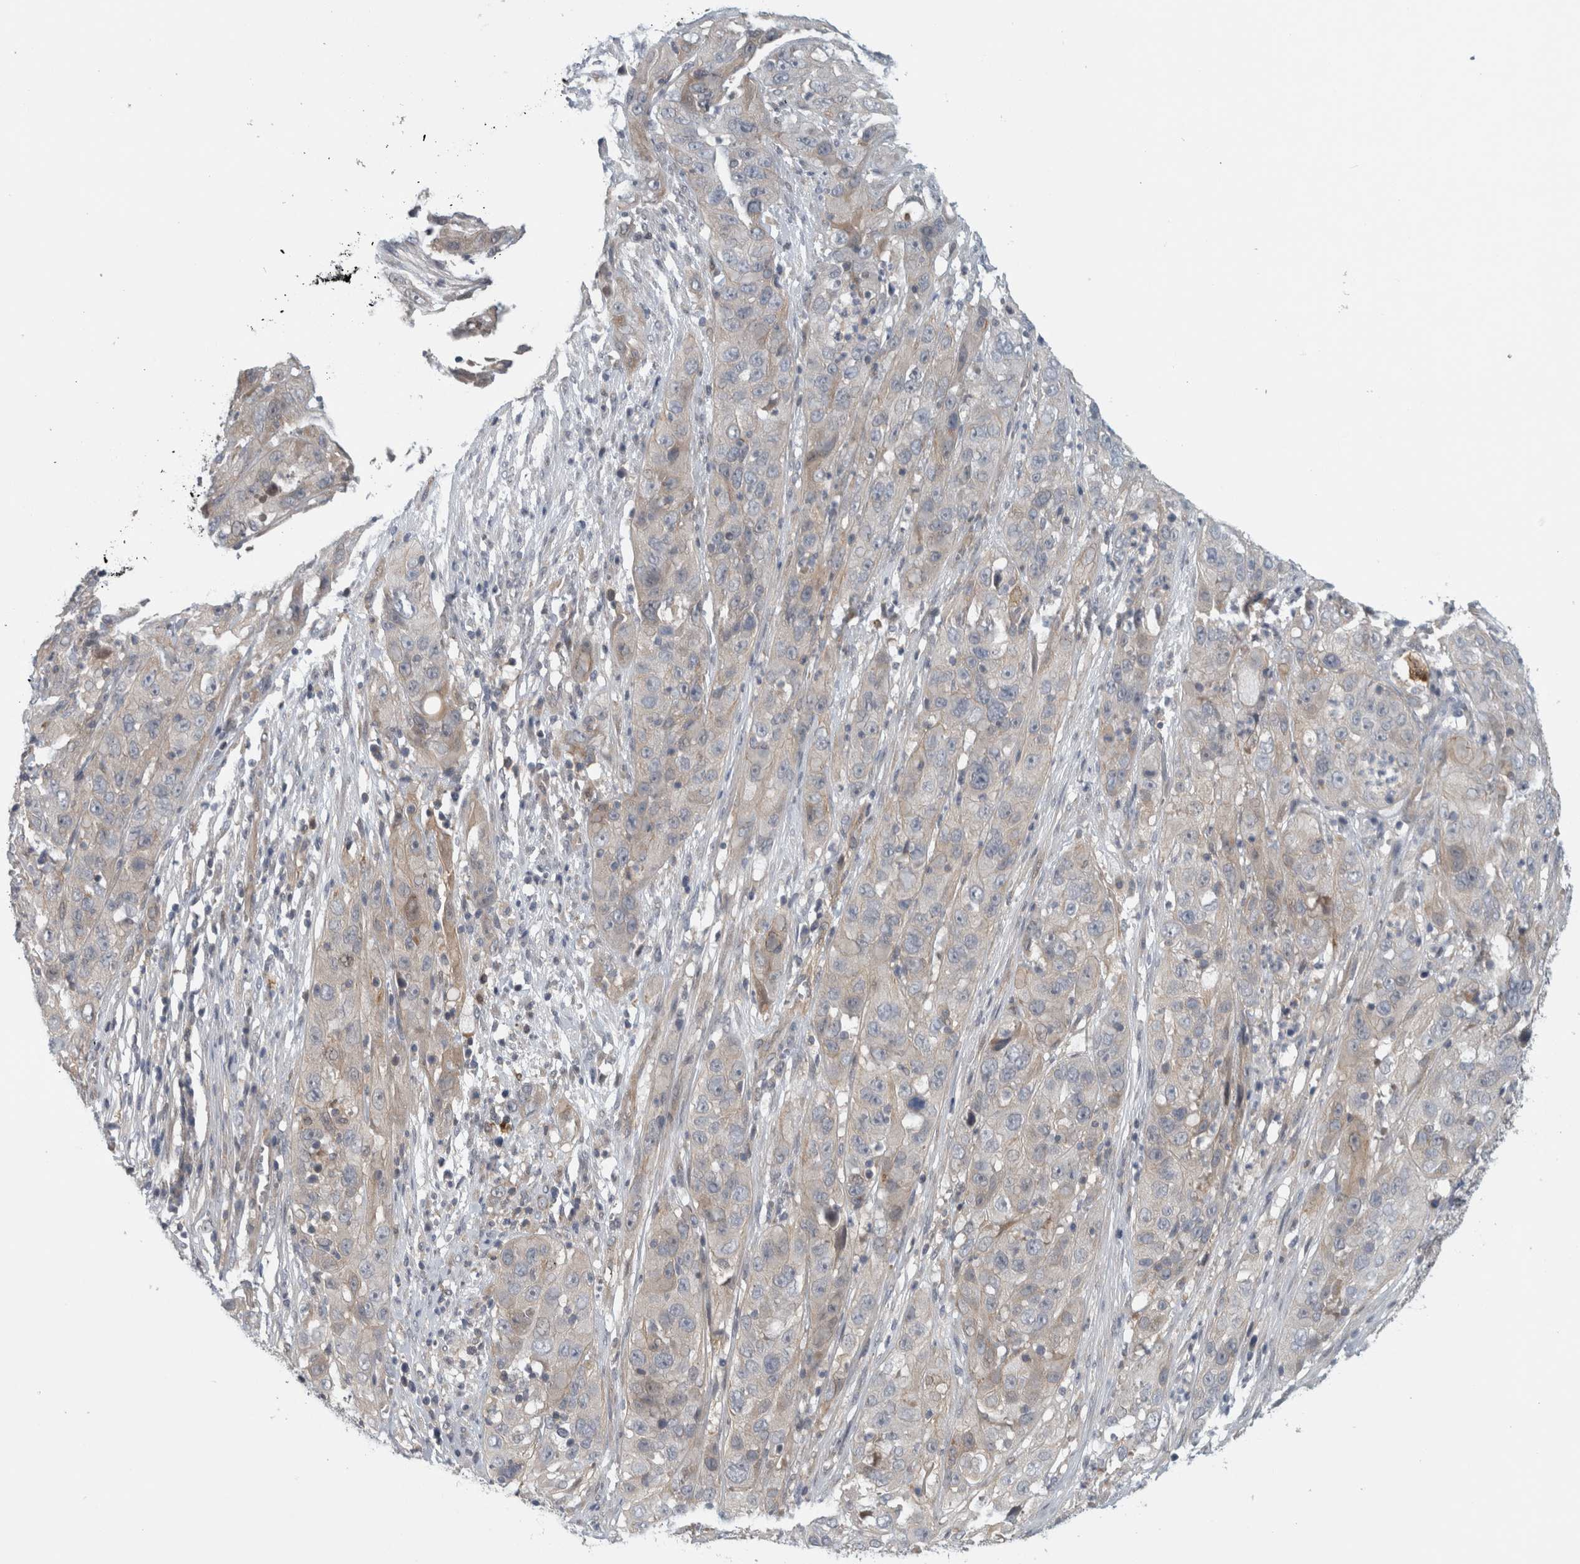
{"staining": {"intensity": "weak", "quantity": "<25%", "location": "cytoplasmic/membranous"}, "tissue": "cervical cancer", "cell_type": "Tumor cells", "image_type": "cancer", "snomed": [{"axis": "morphology", "description": "Squamous cell carcinoma, NOS"}, {"axis": "topography", "description": "Cervix"}], "caption": "A histopathology image of cervical squamous cell carcinoma stained for a protein displays no brown staining in tumor cells.", "gene": "ZNF804B", "patient": {"sex": "female", "age": 32}}